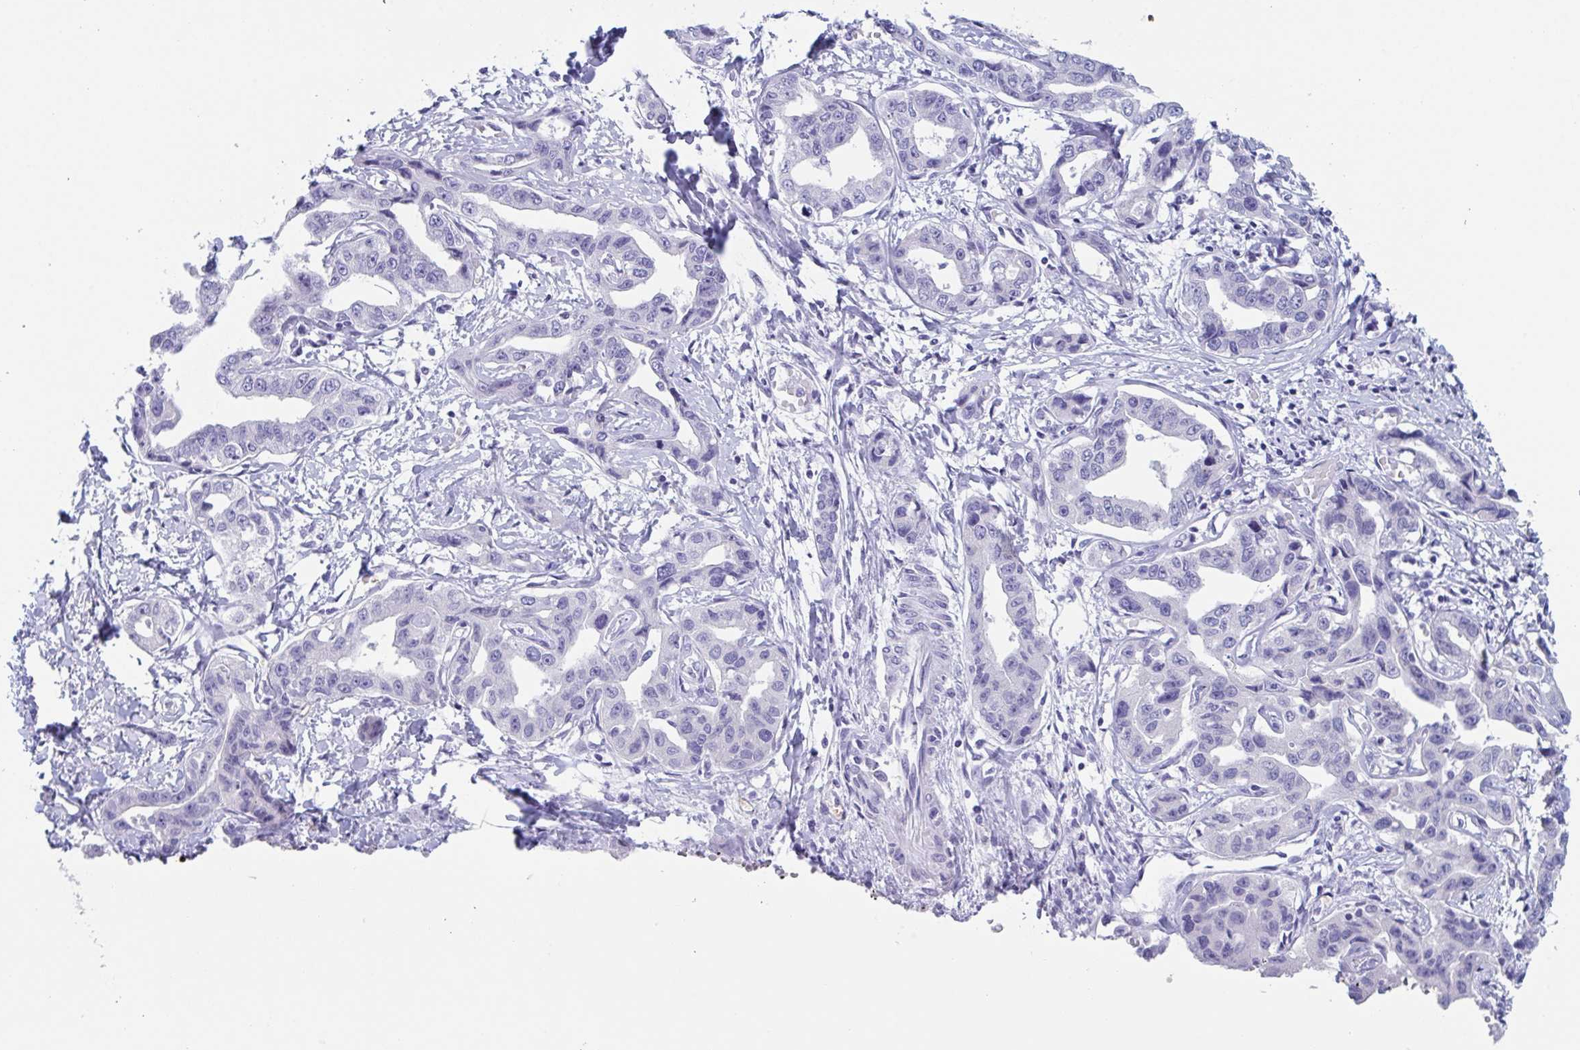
{"staining": {"intensity": "negative", "quantity": "none", "location": "none"}, "tissue": "liver cancer", "cell_type": "Tumor cells", "image_type": "cancer", "snomed": [{"axis": "morphology", "description": "Cholangiocarcinoma"}, {"axis": "topography", "description": "Liver"}], "caption": "The immunohistochemistry image has no significant staining in tumor cells of liver cholangiocarcinoma tissue.", "gene": "ZPBP", "patient": {"sex": "male", "age": 59}}